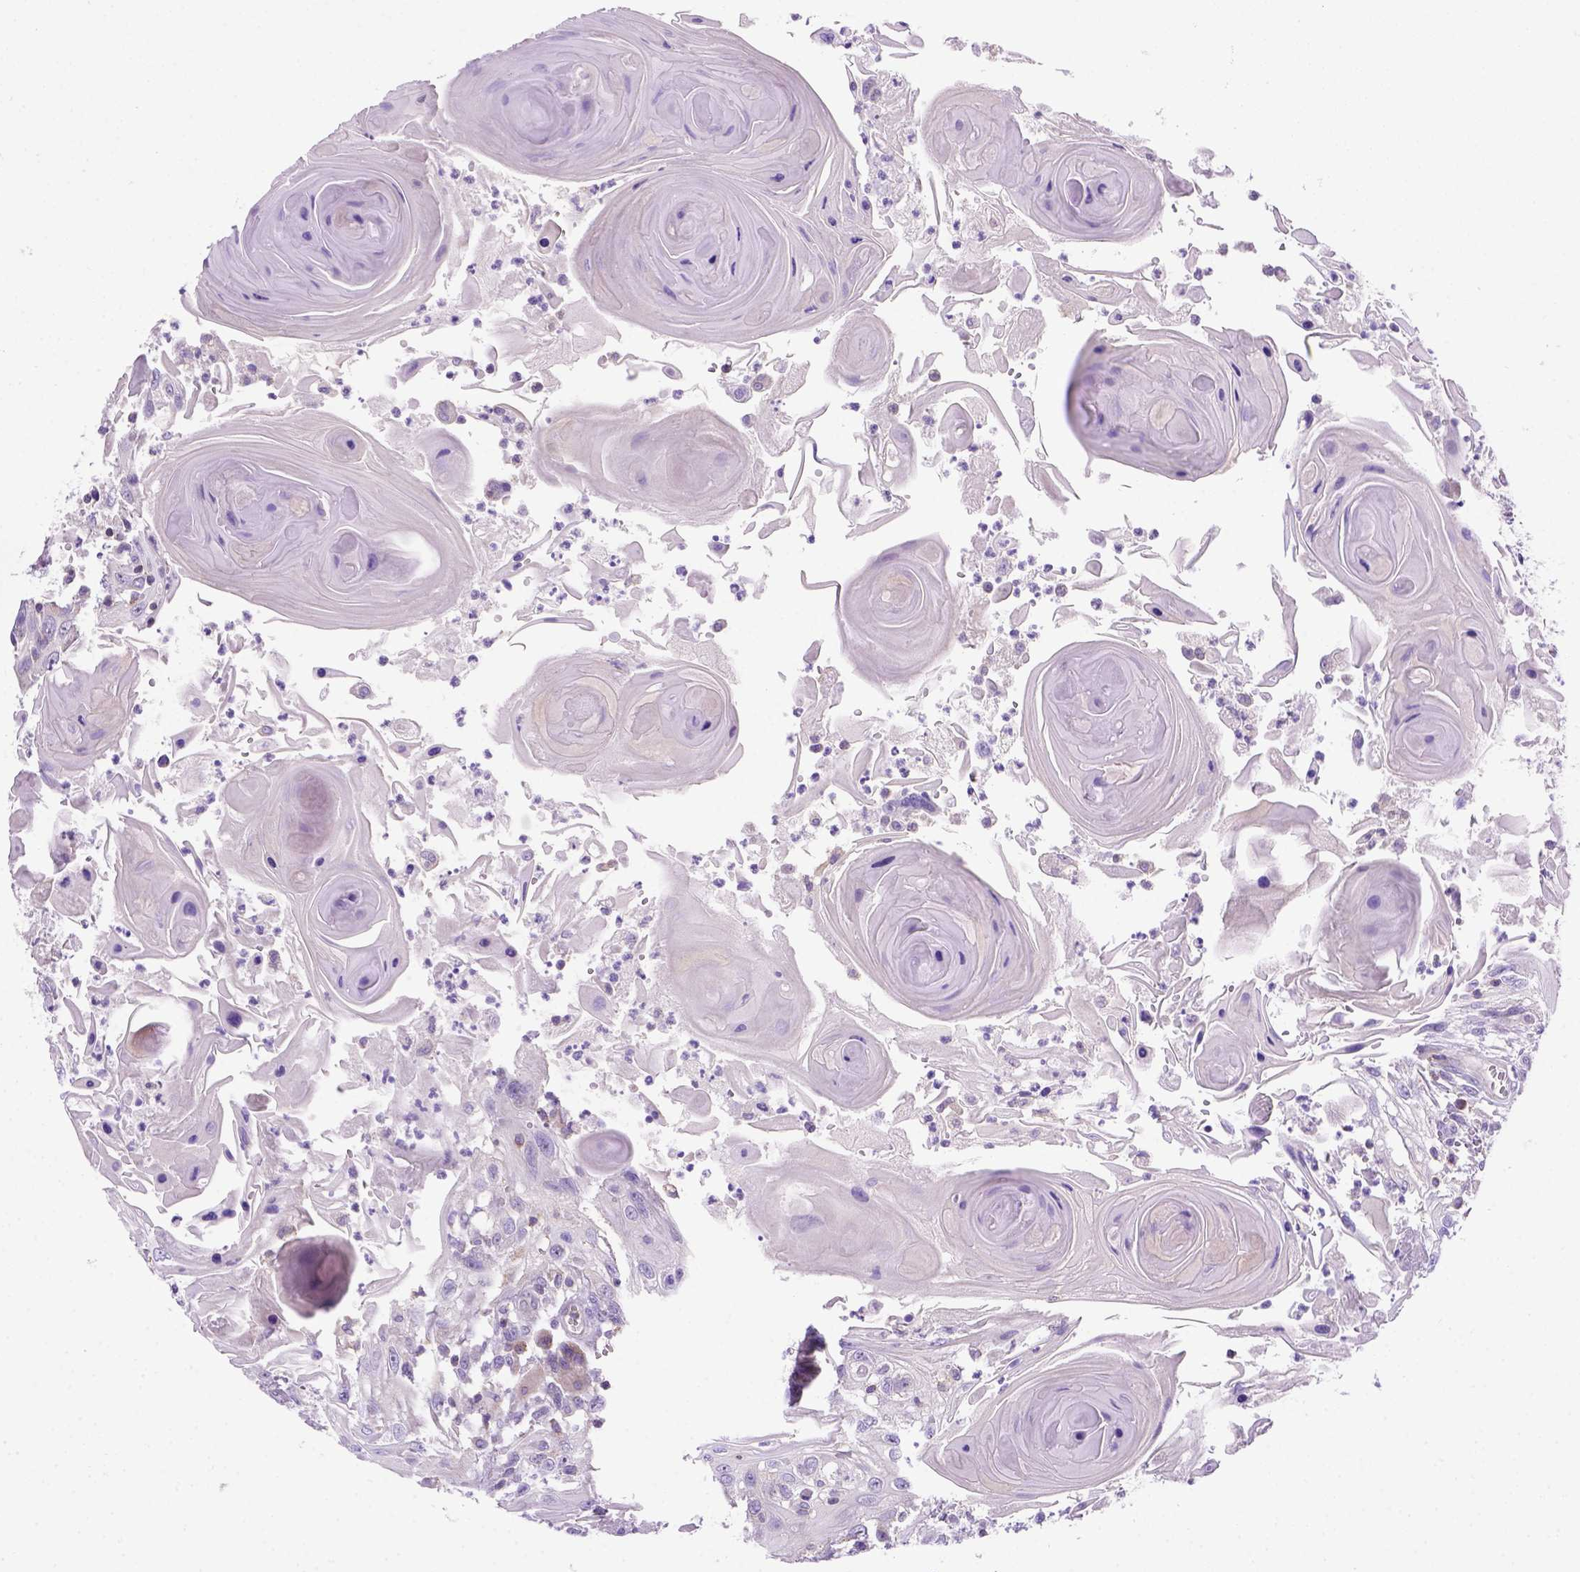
{"staining": {"intensity": "negative", "quantity": "none", "location": "none"}, "tissue": "head and neck cancer", "cell_type": "Tumor cells", "image_type": "cancer", "snomed": [{"axis": "morphology", "description": "Squamous cell carcinoma, NOS"}, {"axis": "topography", "description": "Head-Neck"}], "caption": "High power microscopy image of an immunohistochemistry (IHC) micrograph of squamous cell carcinoma (head and neck), revealing no significant positivity in tumor cells.", "gene": "FOXI1", "patient": {"sex": "female", "age": 80}}